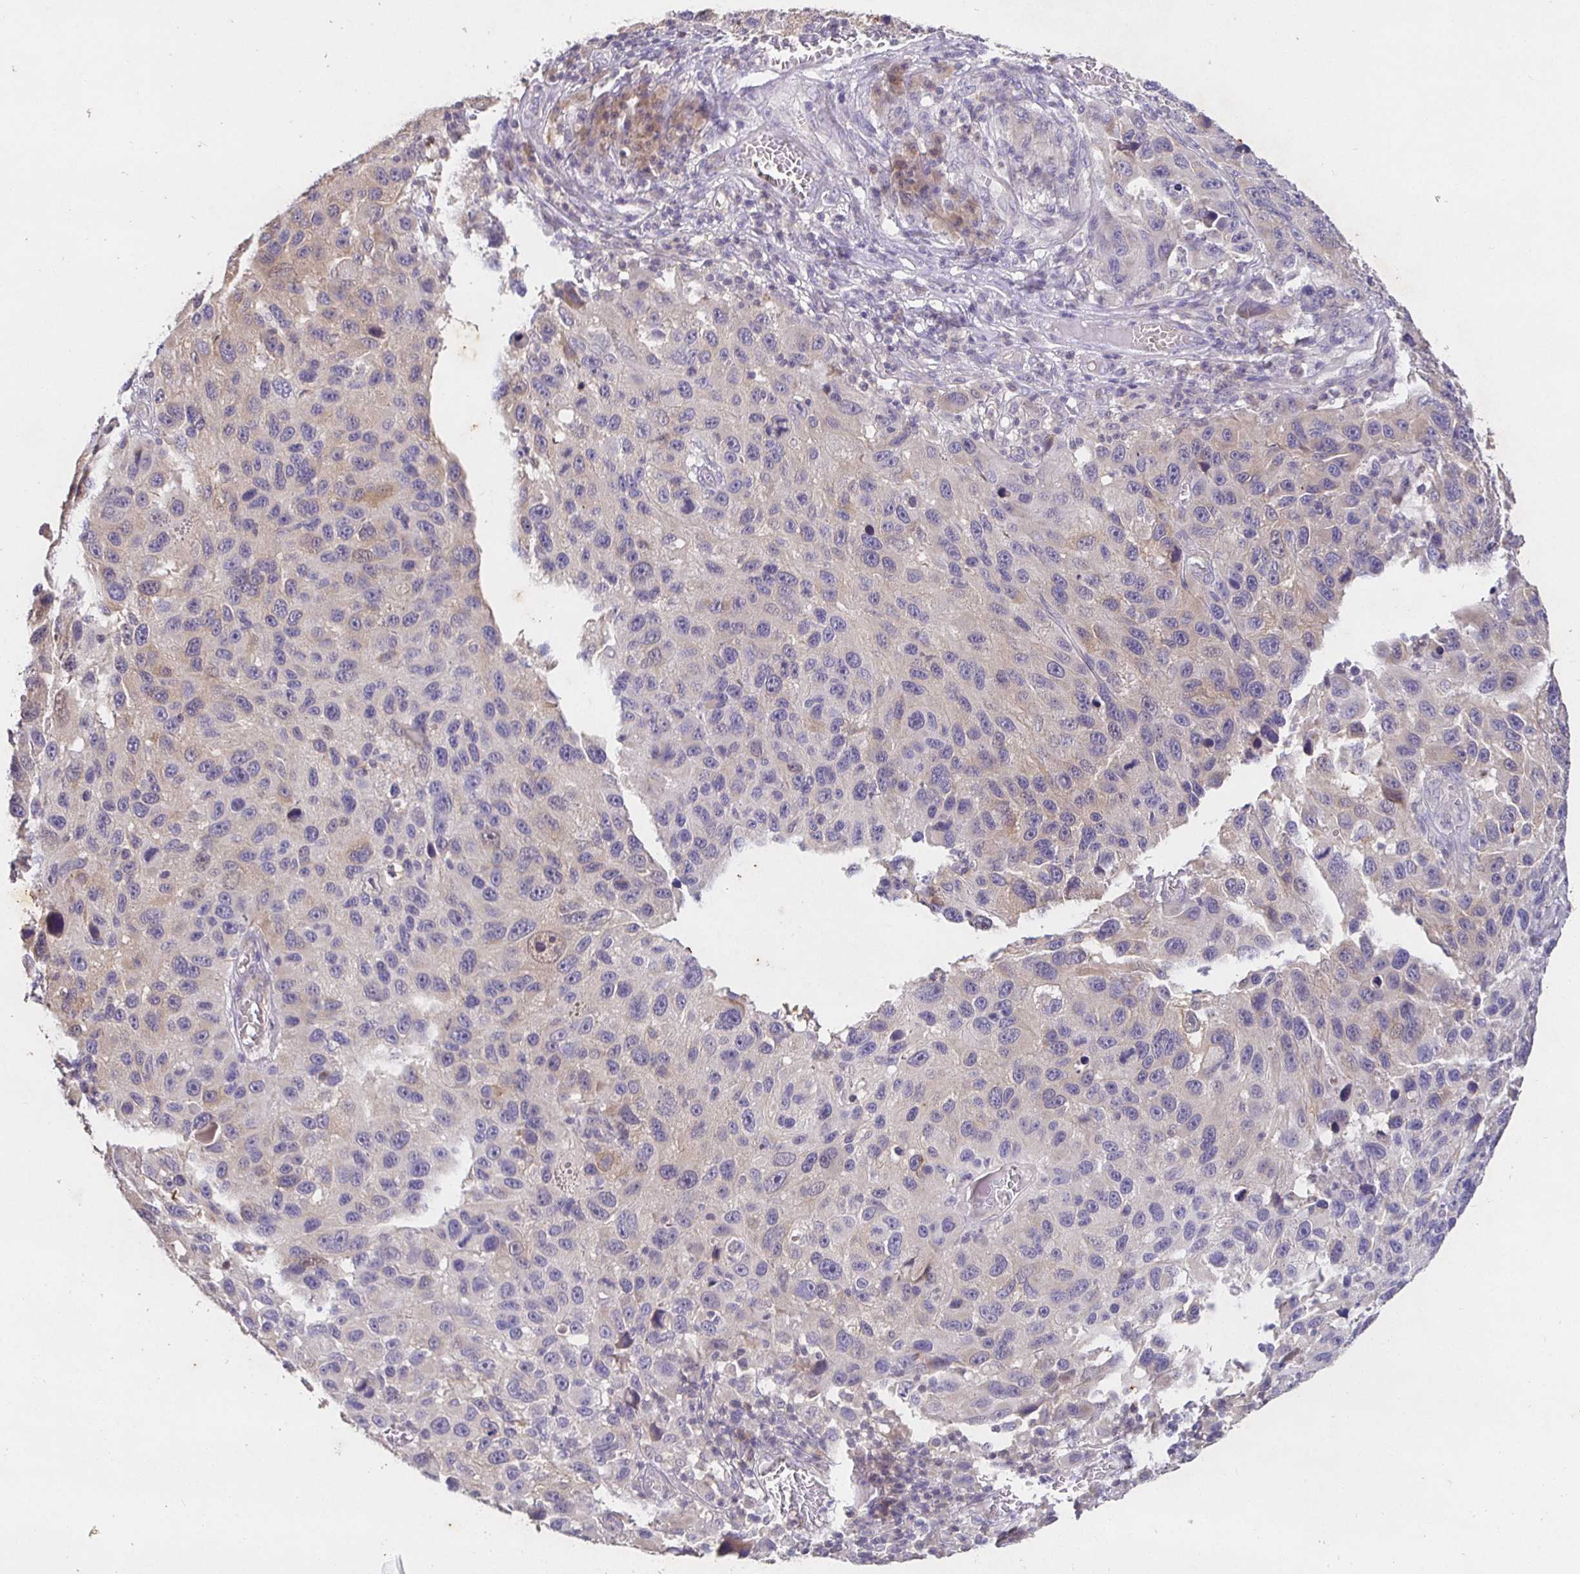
{"staining": {"intensity": "weak", "quantity": "<25%", "location": "cytoplasmic/membranous"}, "tissue": "melanoma", "cell_type": "Tumor cells", "image_type": "cancer", "snomed": [{"axis": "morphology", "description": "Malignant melanoma, NOS"}, {"axis": "topography", "description": "Skin"}], "caption": "An IHC histopathology image of malignant melanoma is shown. There is no staining in tumor cells of malignant melanoma.", "gene": "SHISA4", "patient": {"sex": "male", "age": 53}}